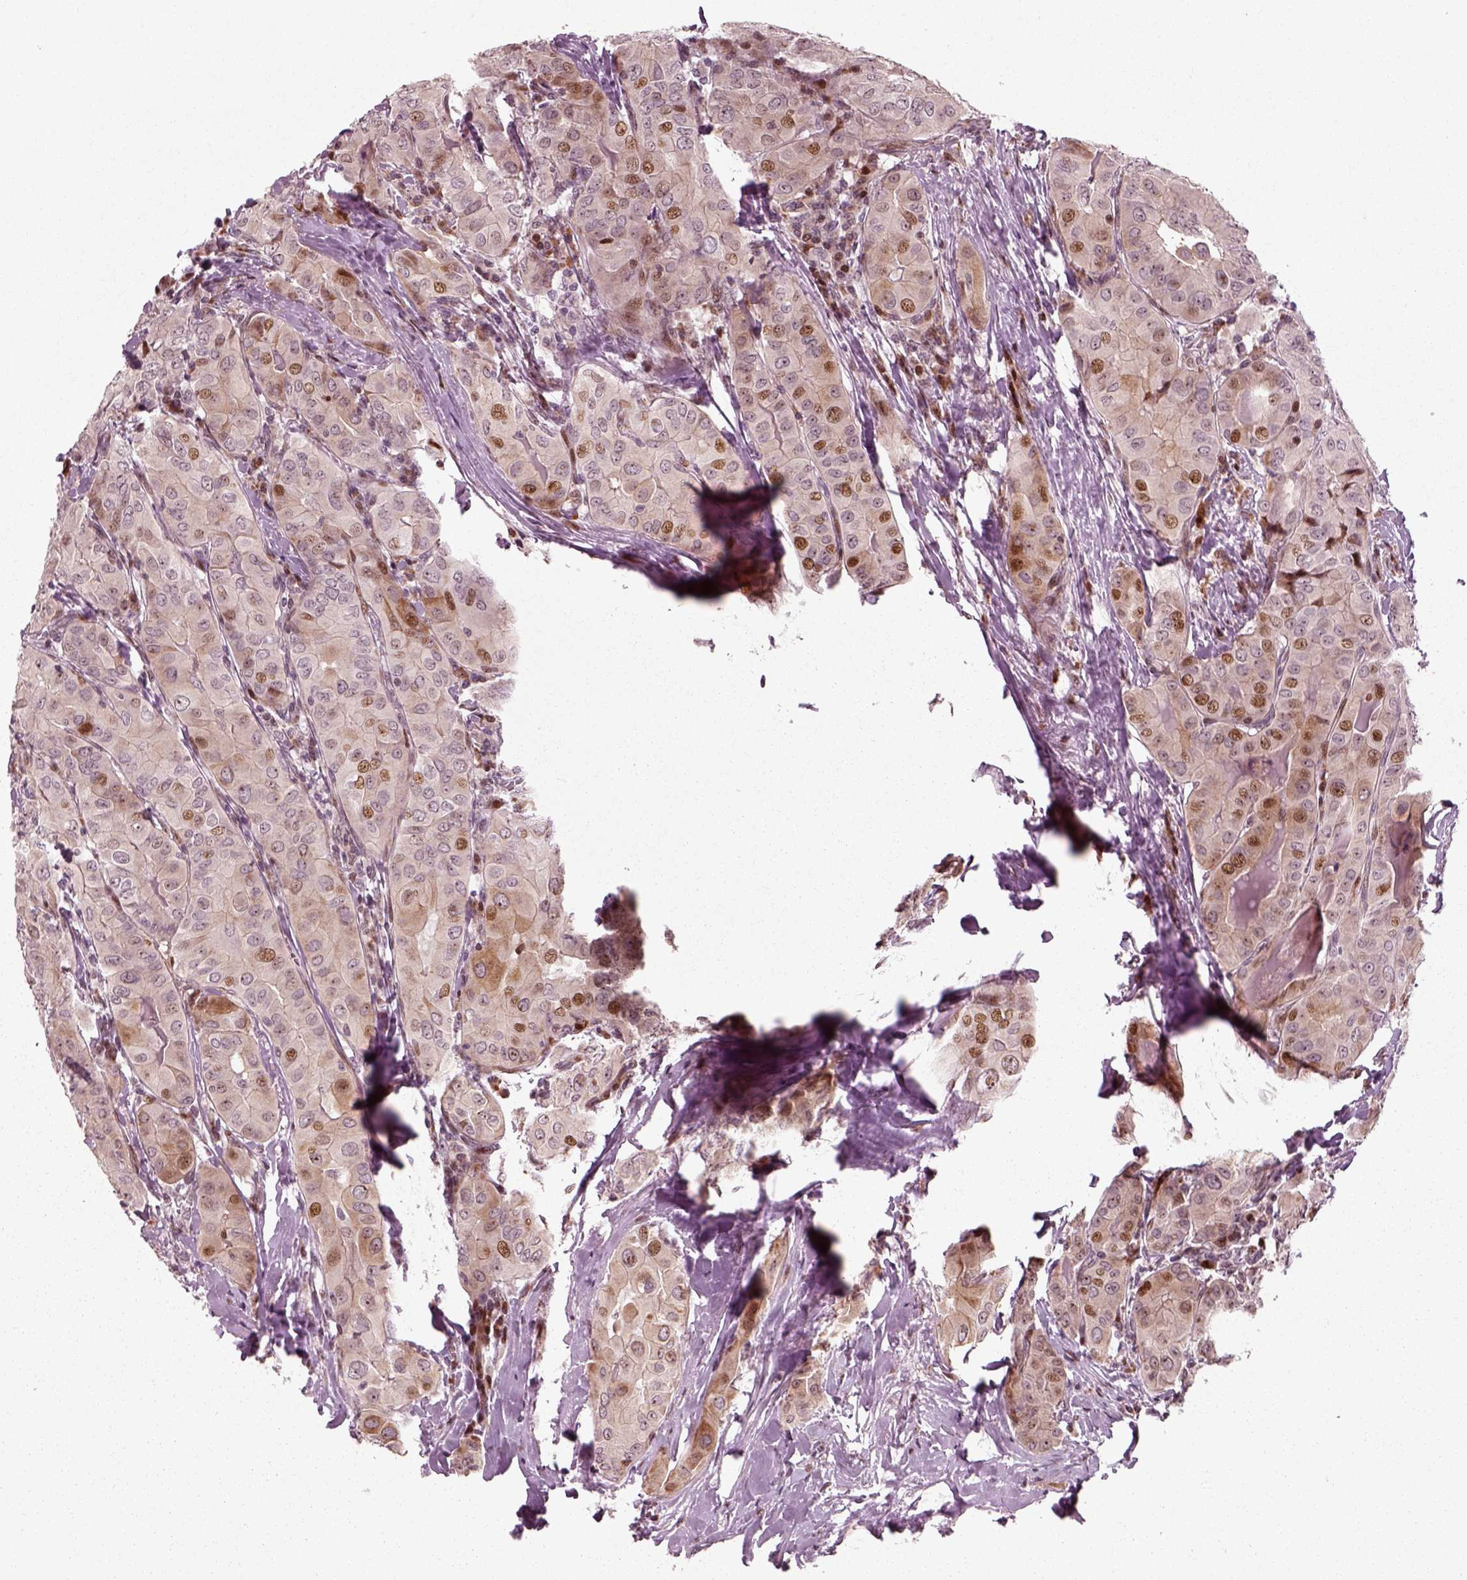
{"staining": {"intensity": "moderate", "quantity": "<25%", "location": "nuclear"}, "tissue": "thyroid cancer", "cell_type": "Tumor cells", "image_type": "cancer", "snomed": [{"axis": "morphology", "description": "Papillary adenocarcinoma, NOS"}, {"axis": "topography", "description": "Thyroid gland"}], "caption": "Protein expression analysis of human papillary adenocarcinoma (thyroid) reveals moderate nuclear staining in approximately <25% of tumor cells.", "gene": "CDC14A", "patient": {"sex": "female", "age": 37}}